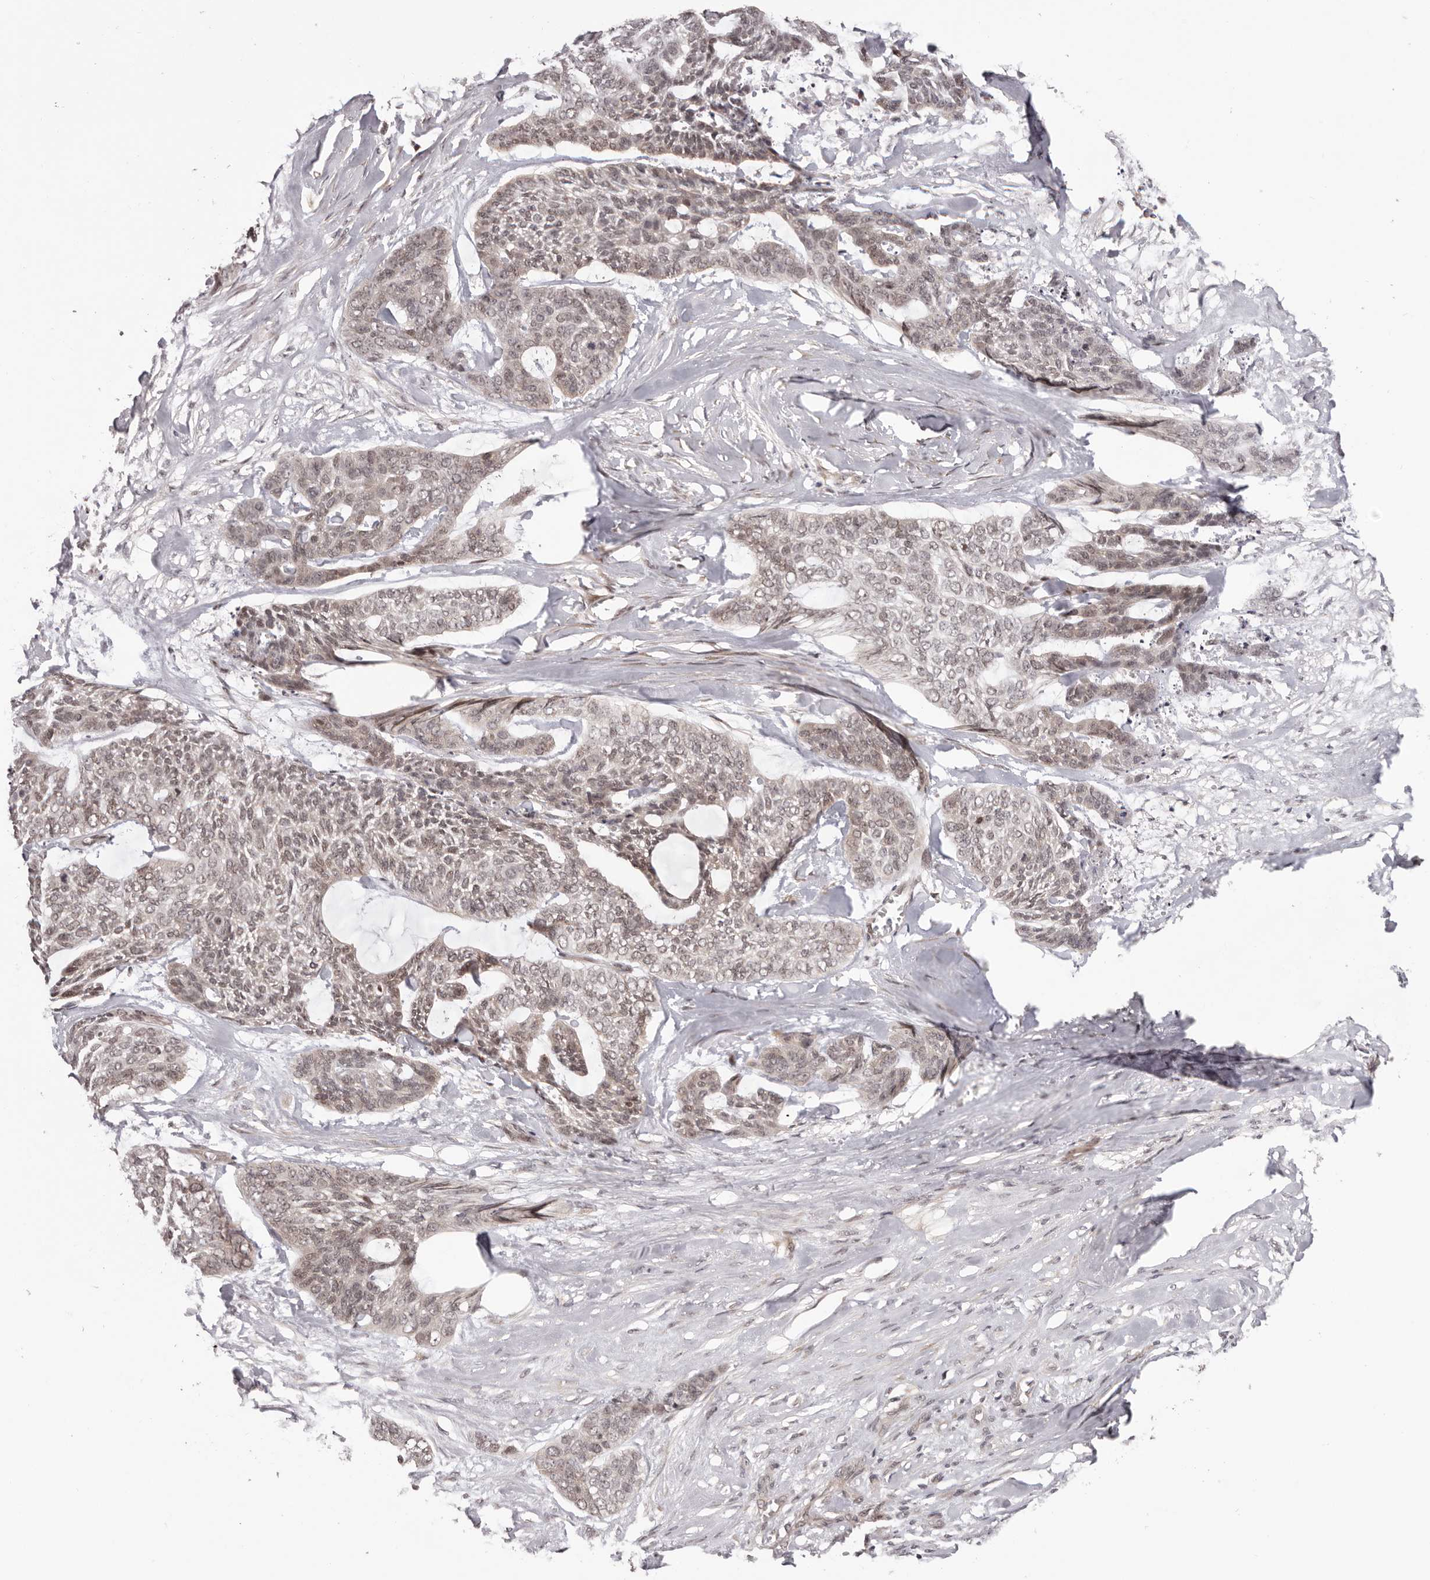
{"staining": {"intensity": "weak", "quantity": "25%-75%", "location": "cytoplasmic/membranous,nuclear"}, "tissue": "skin cancer", "cell_type": "Tumor cells", "image_type": "cancer", "snomed": [{"axis": "morphology", "description": "Basal cell carcinoma"}, {"axis": "topography", "description": "Skin"}], "caption": "Basal cell carcinoma (skin) stained for a protein displays weak cytoplasmic/membranous and nuclear positivity in tumor cells. Nuclei are stained in blue.", "gene": "TBX5", "patient": {"sex": "female", "age": 64}}